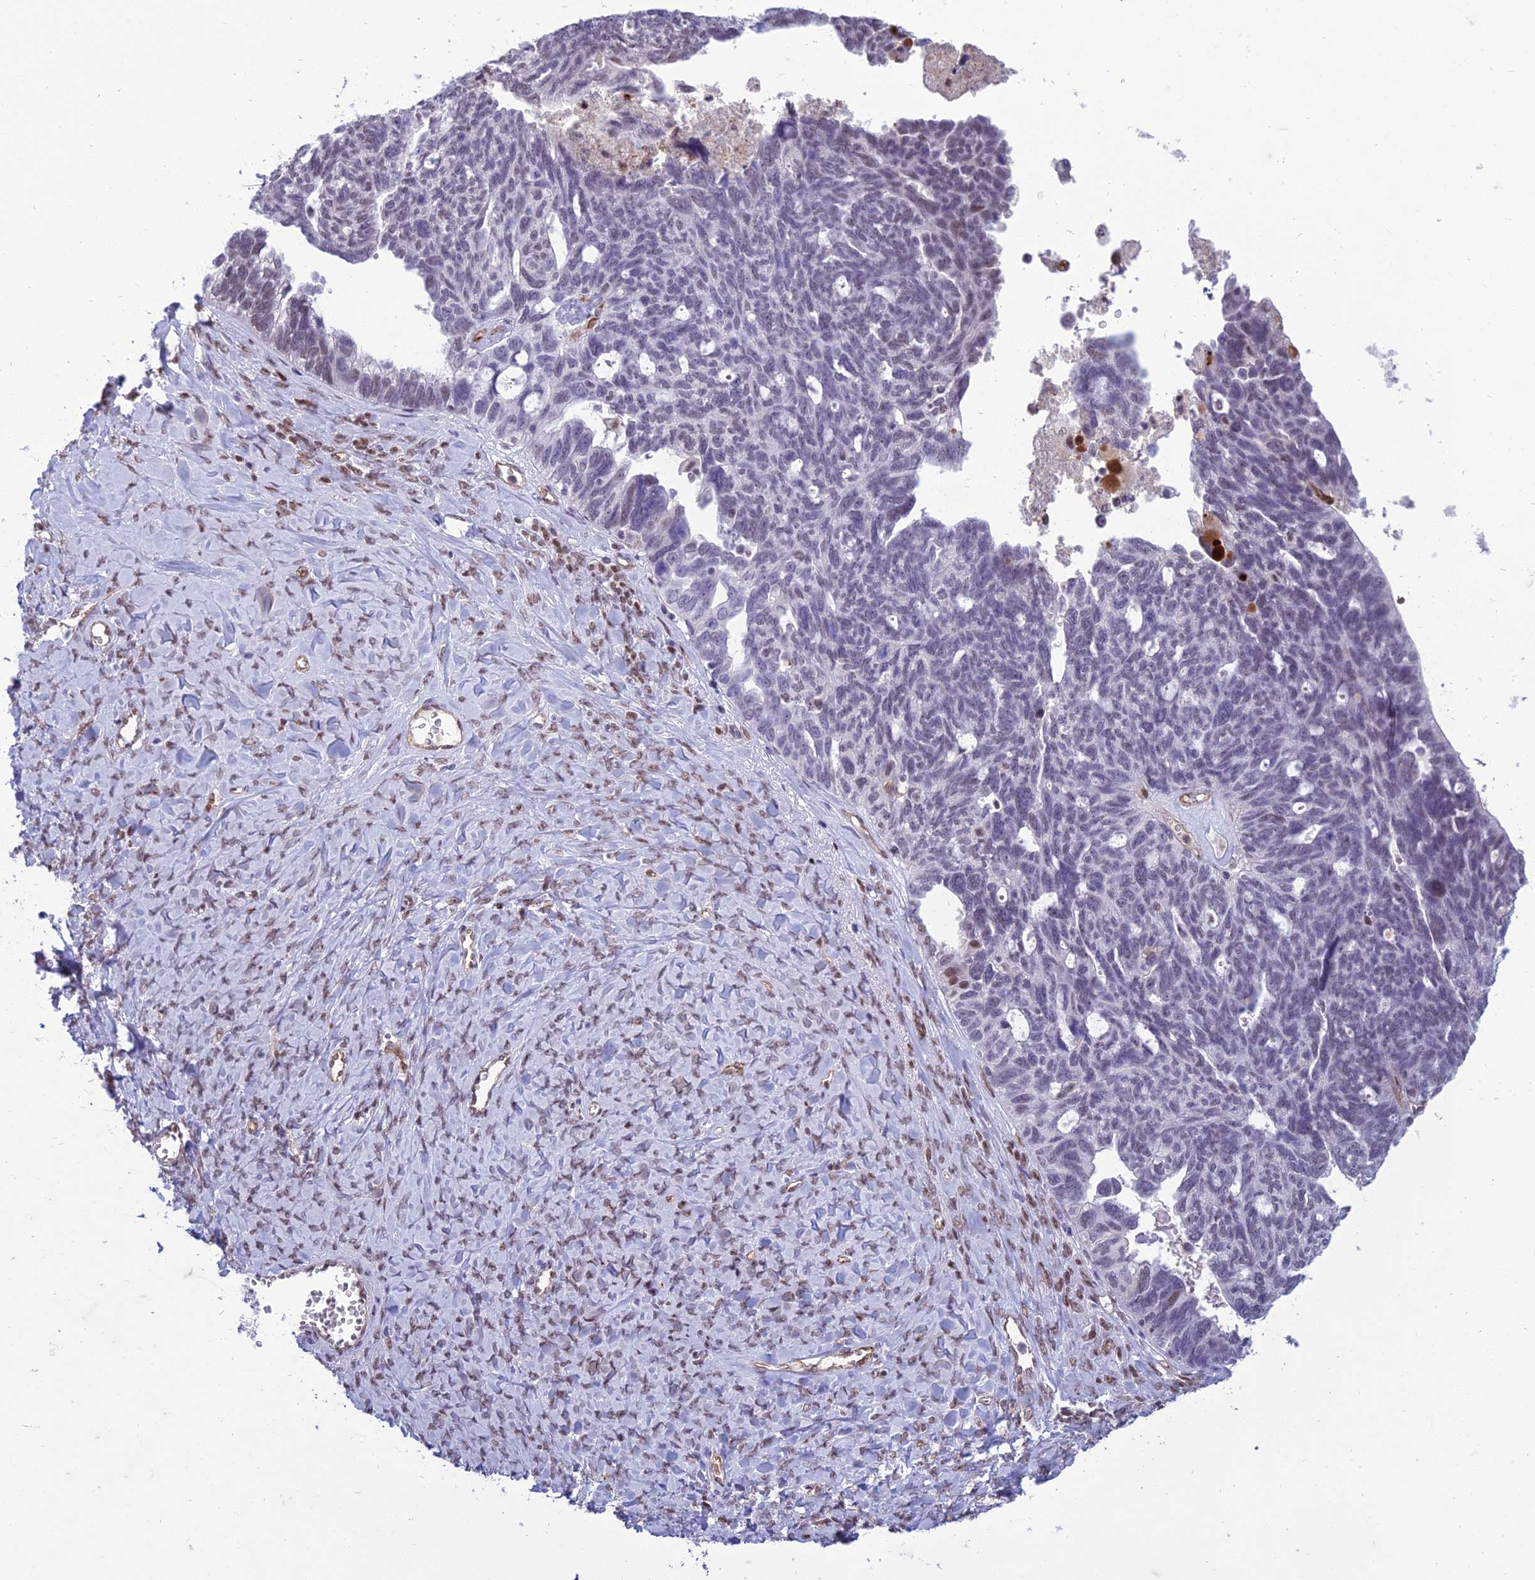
{"staining": {"intensity": "weak", "quantity": "<25%", "location": "nuclear"}, "tissue": "ovarian cancer", "cell_type": "Tumor cells", "image_type": "cancer", "snomed": [{"axis": "morphology", "description": "Cystadenocarcinoma, serous, NOS"}, {"axis": "topography", "description": "Ovary"}], "caption": "Ovarian serous cystadenocarcinoma was stained to show a protein in brown. There is no significant expression in tumor cells.", "gene": "RANBP3", "patient": {"sex": "female", "age": 79}}